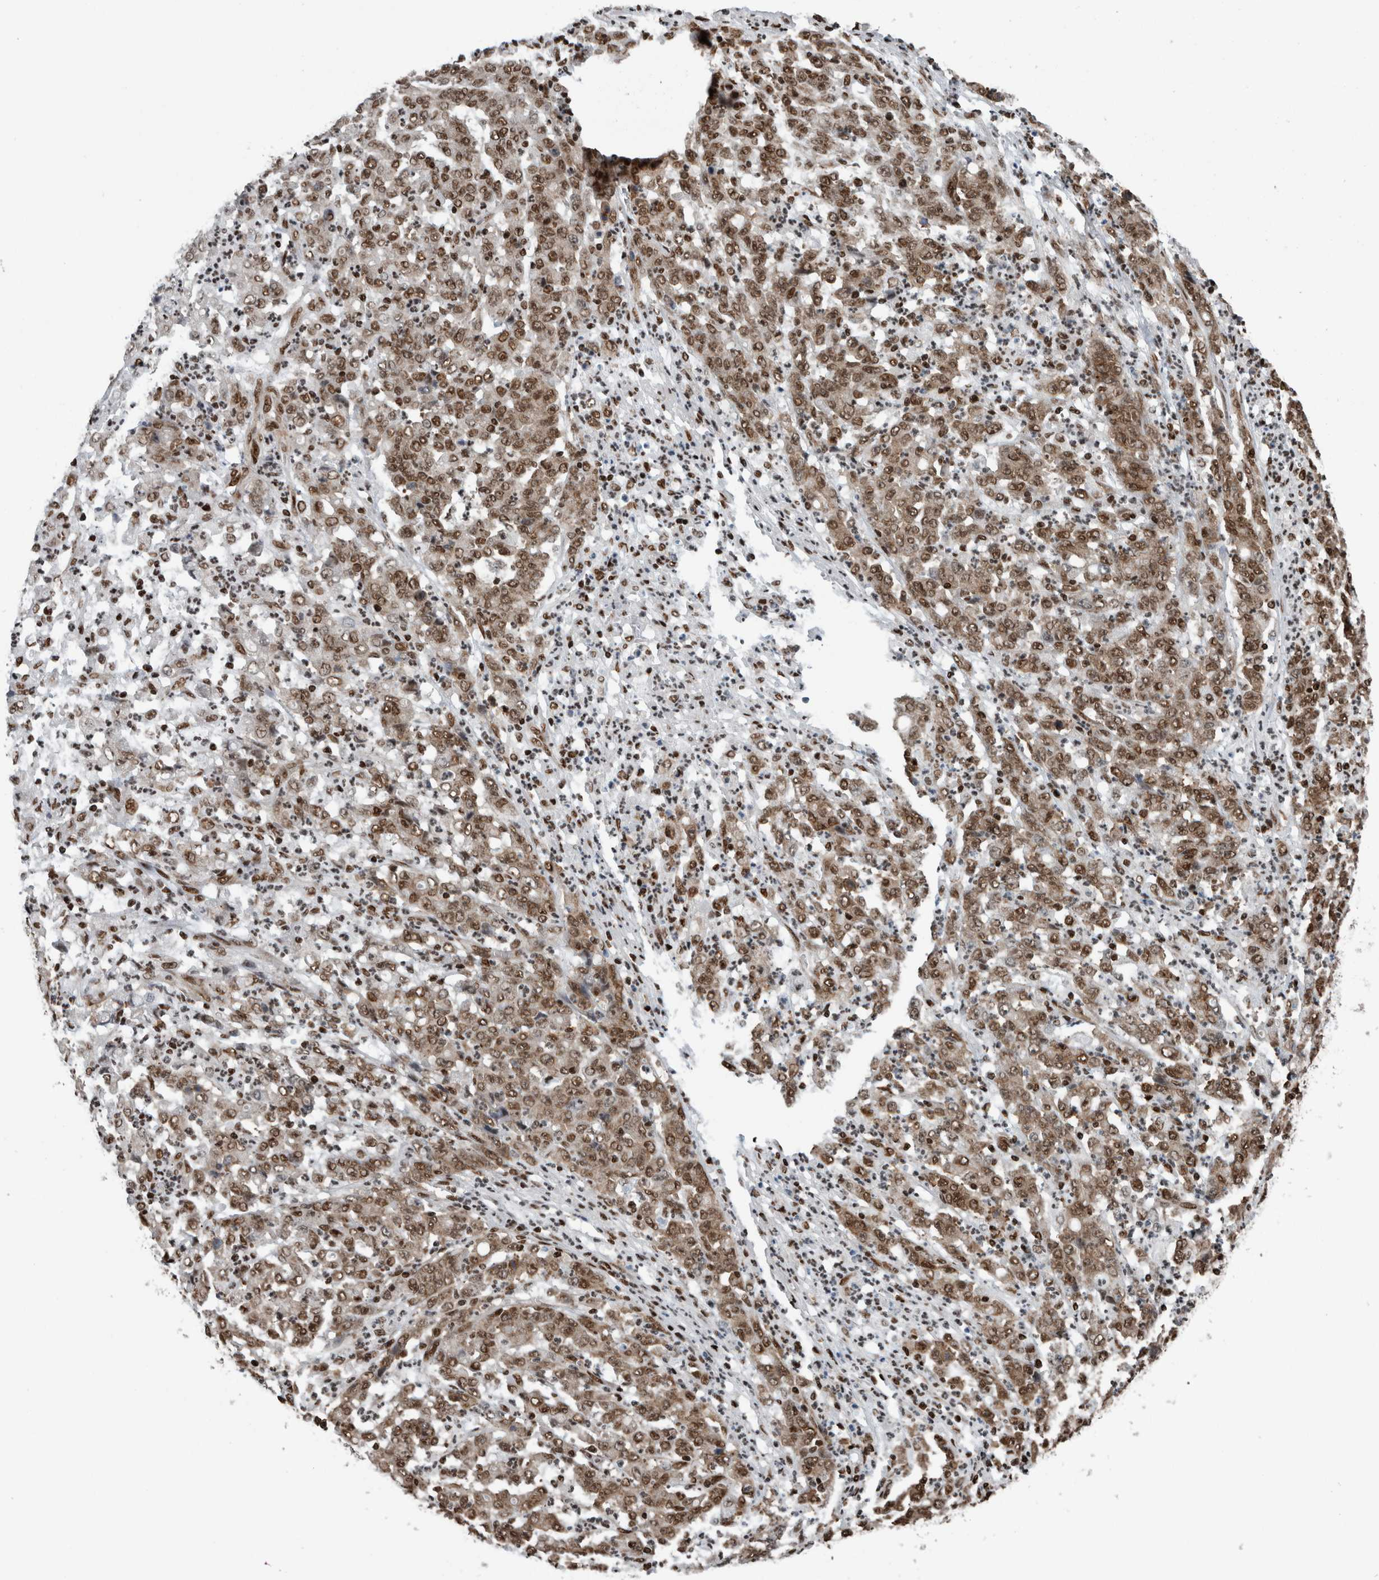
{"staining": {"intensity": "moderate", "quantity": ">75%", "location": "cytoplasmic/membranous,nuclear"}, "tissue": "stomach cancer", "cell_type": "Tumor cells", "image_type": "cancer", "snomed": [{"axis": "morphology", "description": "Adenocarcinoma, NOS"}, {"axis": "topography", "description": "Stomach, lower"}], "caption": "Stomach cancer stained with a brown dye demonstrates moderate cytoplasmic/membranous and nuclear positive expression in approximately >75% of tumor cells.", "gene": "DNMT3A", "patient": {"sex": "female", "age": 71}}